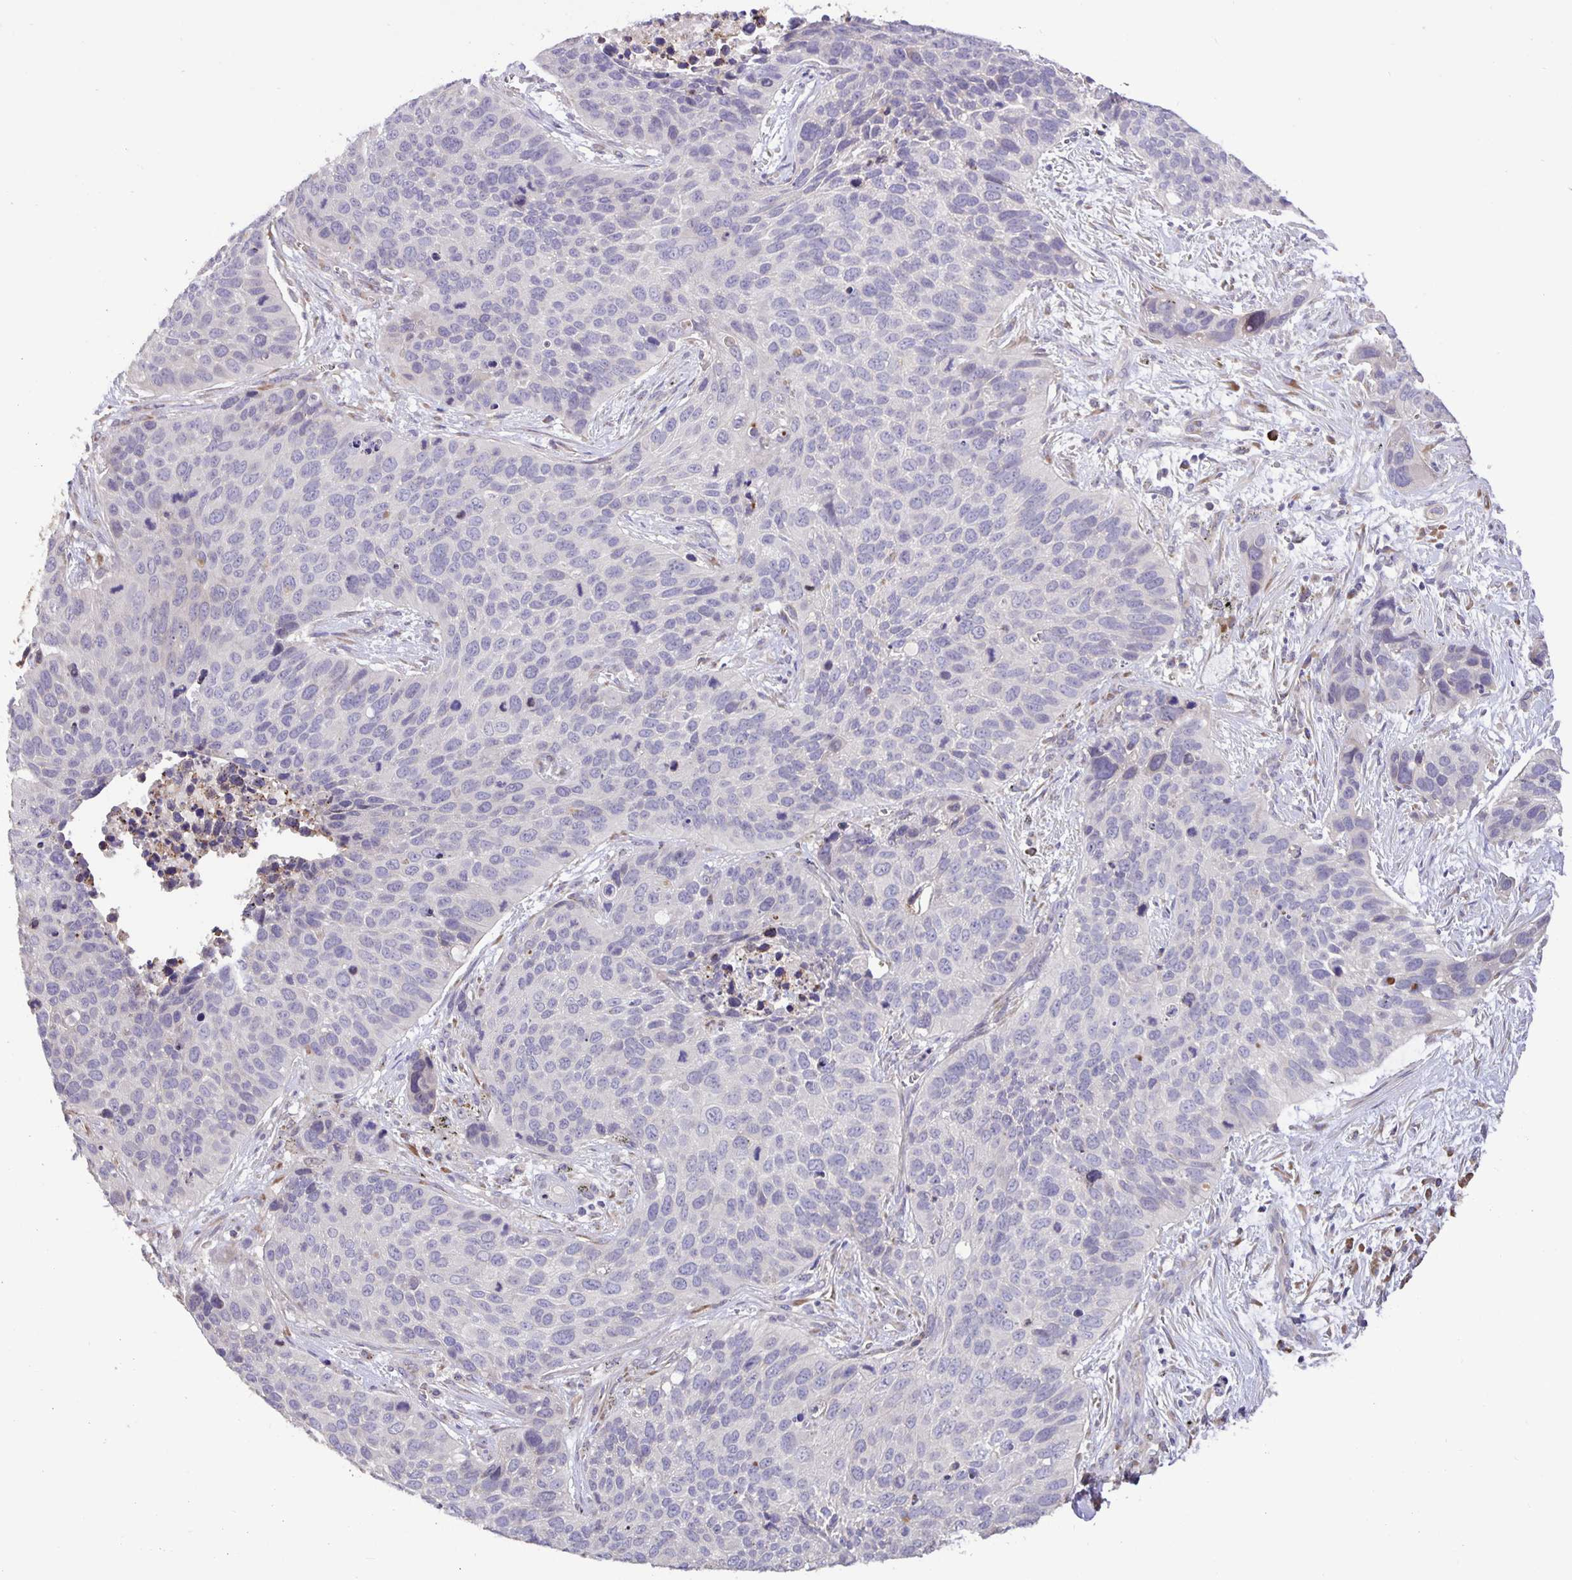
{"staining": {"intensity": "negative", "quantity": "none", "location": "none"}, "tissue": "lung cancer", "cell_type": "Tumor cells", "image_type": "cancer", "snomed": [{"axis": "morphology", "description": "Squamous cell carcinoma, NOS"}, {"axis": "topography", "description": "Lung"}], "caption": "An image of lung squamous cell carcinoma stained for a protein demonstrates no brown staining in tumor cells.", "gene": "TMEM71", "patient": {"sex": "male", "age": 62}}